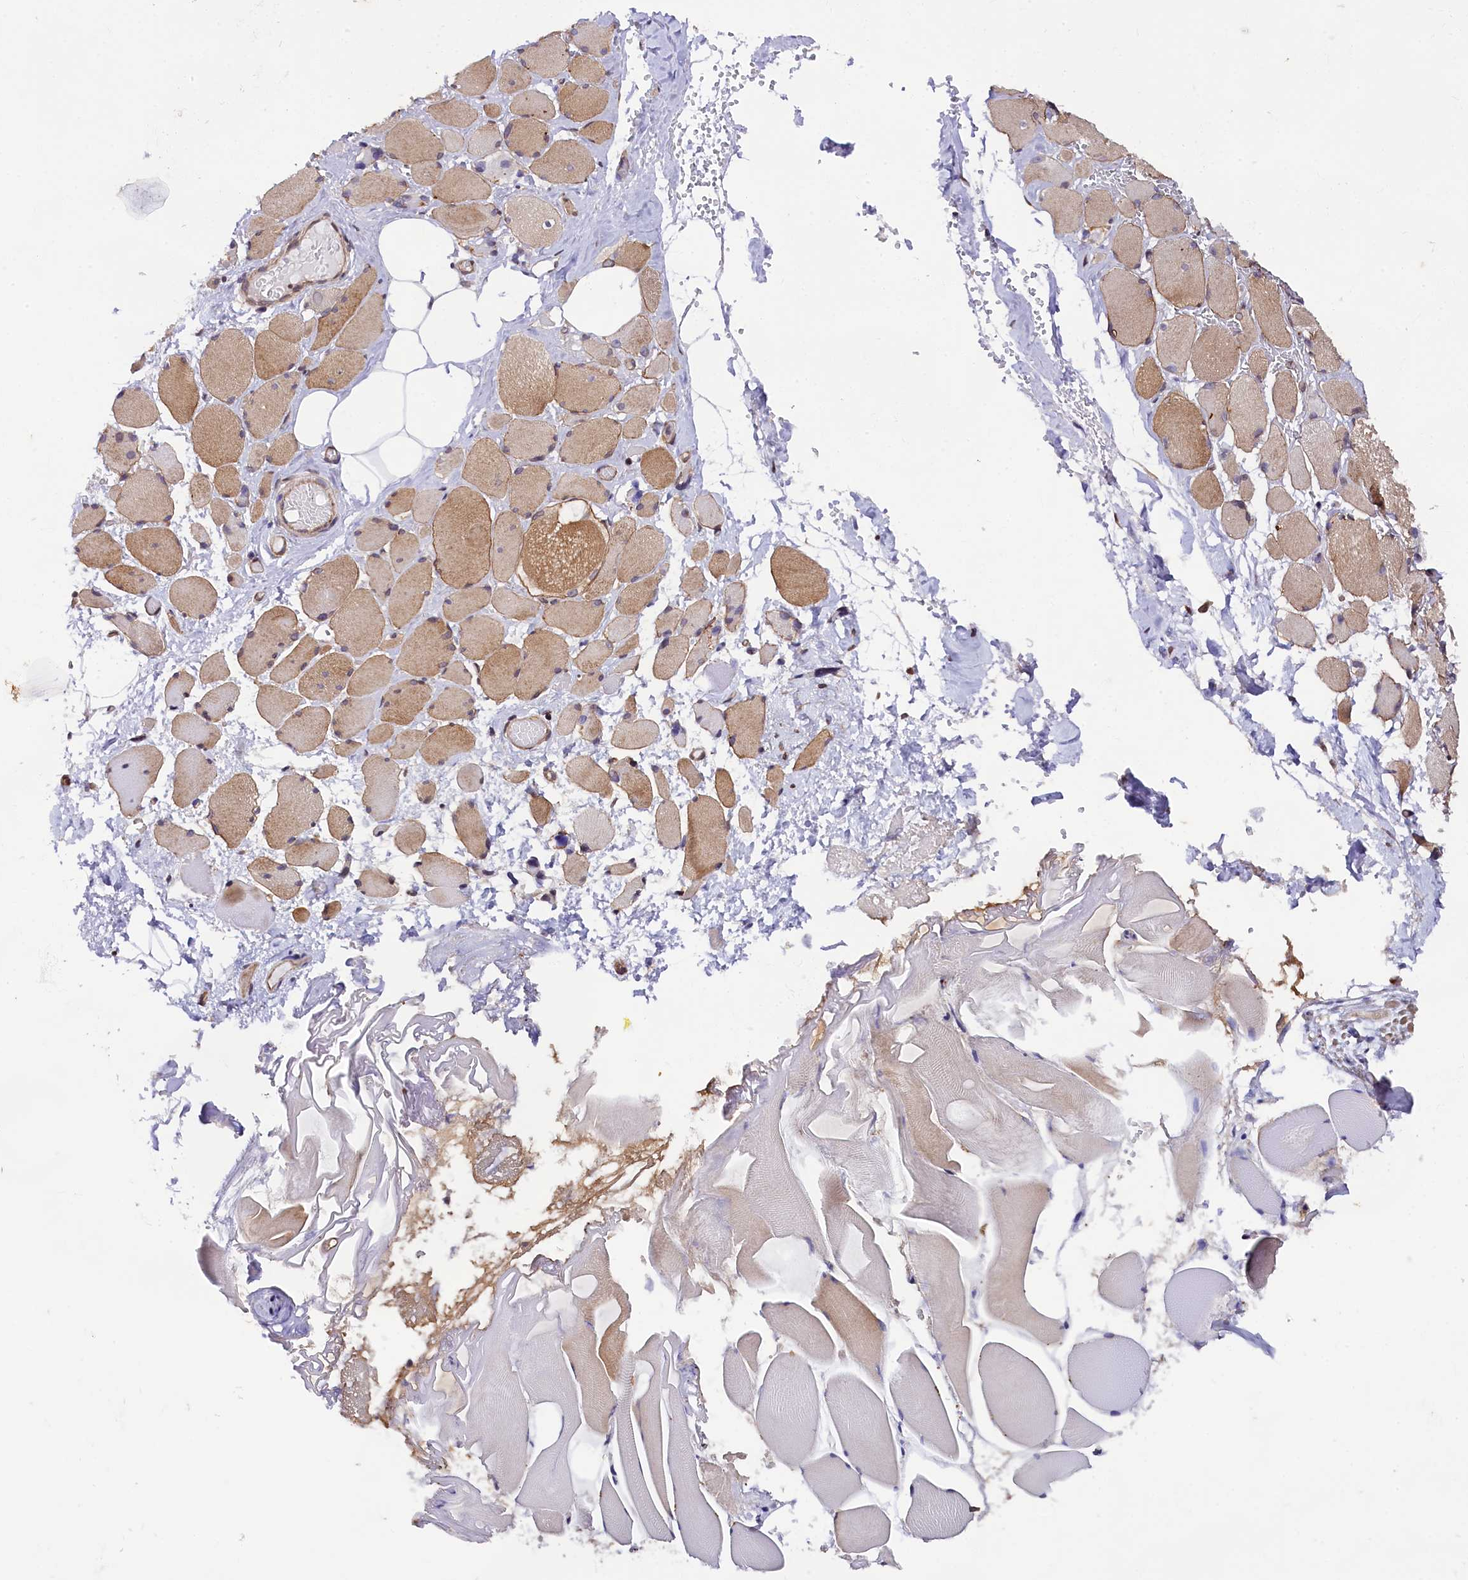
{"staining": {"intensity": "moderate", "quantity": "25%-75%", "location": "cytoplasmic/membranous"}, "tissue": "skeletal muscle", "cell_type": "Myocytes", "image_type": "normal", "snomed": [{"axis": "morphology", "description": "Normal tissue, NOS"}, {"axis": "morphology", "description": "Basal cell carcinoma"}, {"axis": "topography", "description": "Skeletal muscle"}], "caption": "A micrograph of human skeletal muscle stained for a protein shows moderate cytoplasmic/membranous brown staining in myocytes. Ihc stains the protein in brown and the nuclei are stained blue.", "gene": "SP4", "patient": {"sex": "female", "age": 64}}